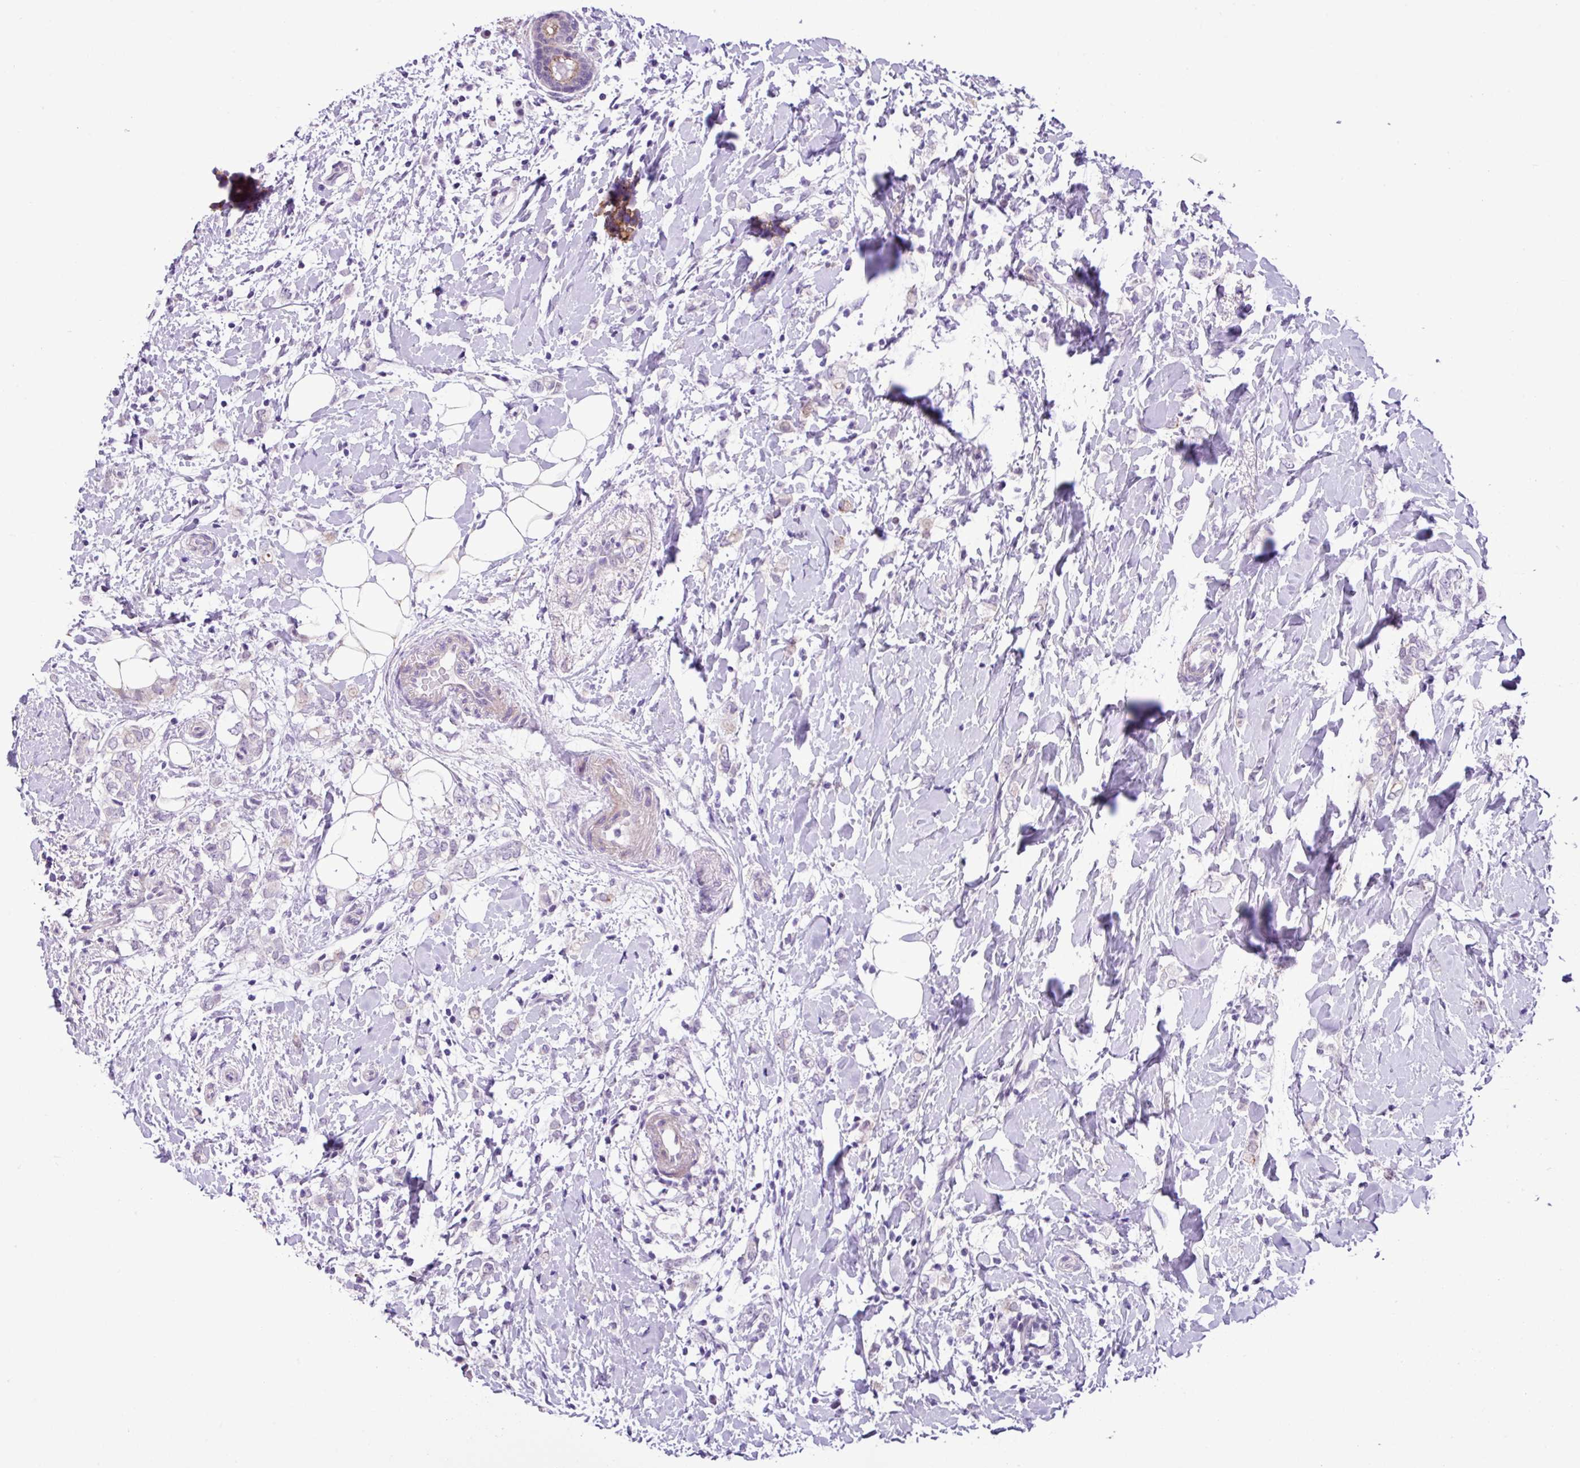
{"staining": {"intensity": "negative", "quantity": "none", "location": "none"}, "tissue": "breast cancer", "cell_type": "Tumor cells", "image_type": "cancer", "snomed": [{"axis": "morphology", "description": "Normal tissue, NOS"}, {"axis": "morphology", "description": "Lobular carcinoma"}, {"axis": "topography", "description": "Breast"}], "caption": "Tumor cells are negative for brown protein staining in lobular carcinoma (breast).", "gene": "YLPM1", "patient": {"sex": "female", "age": 47}}